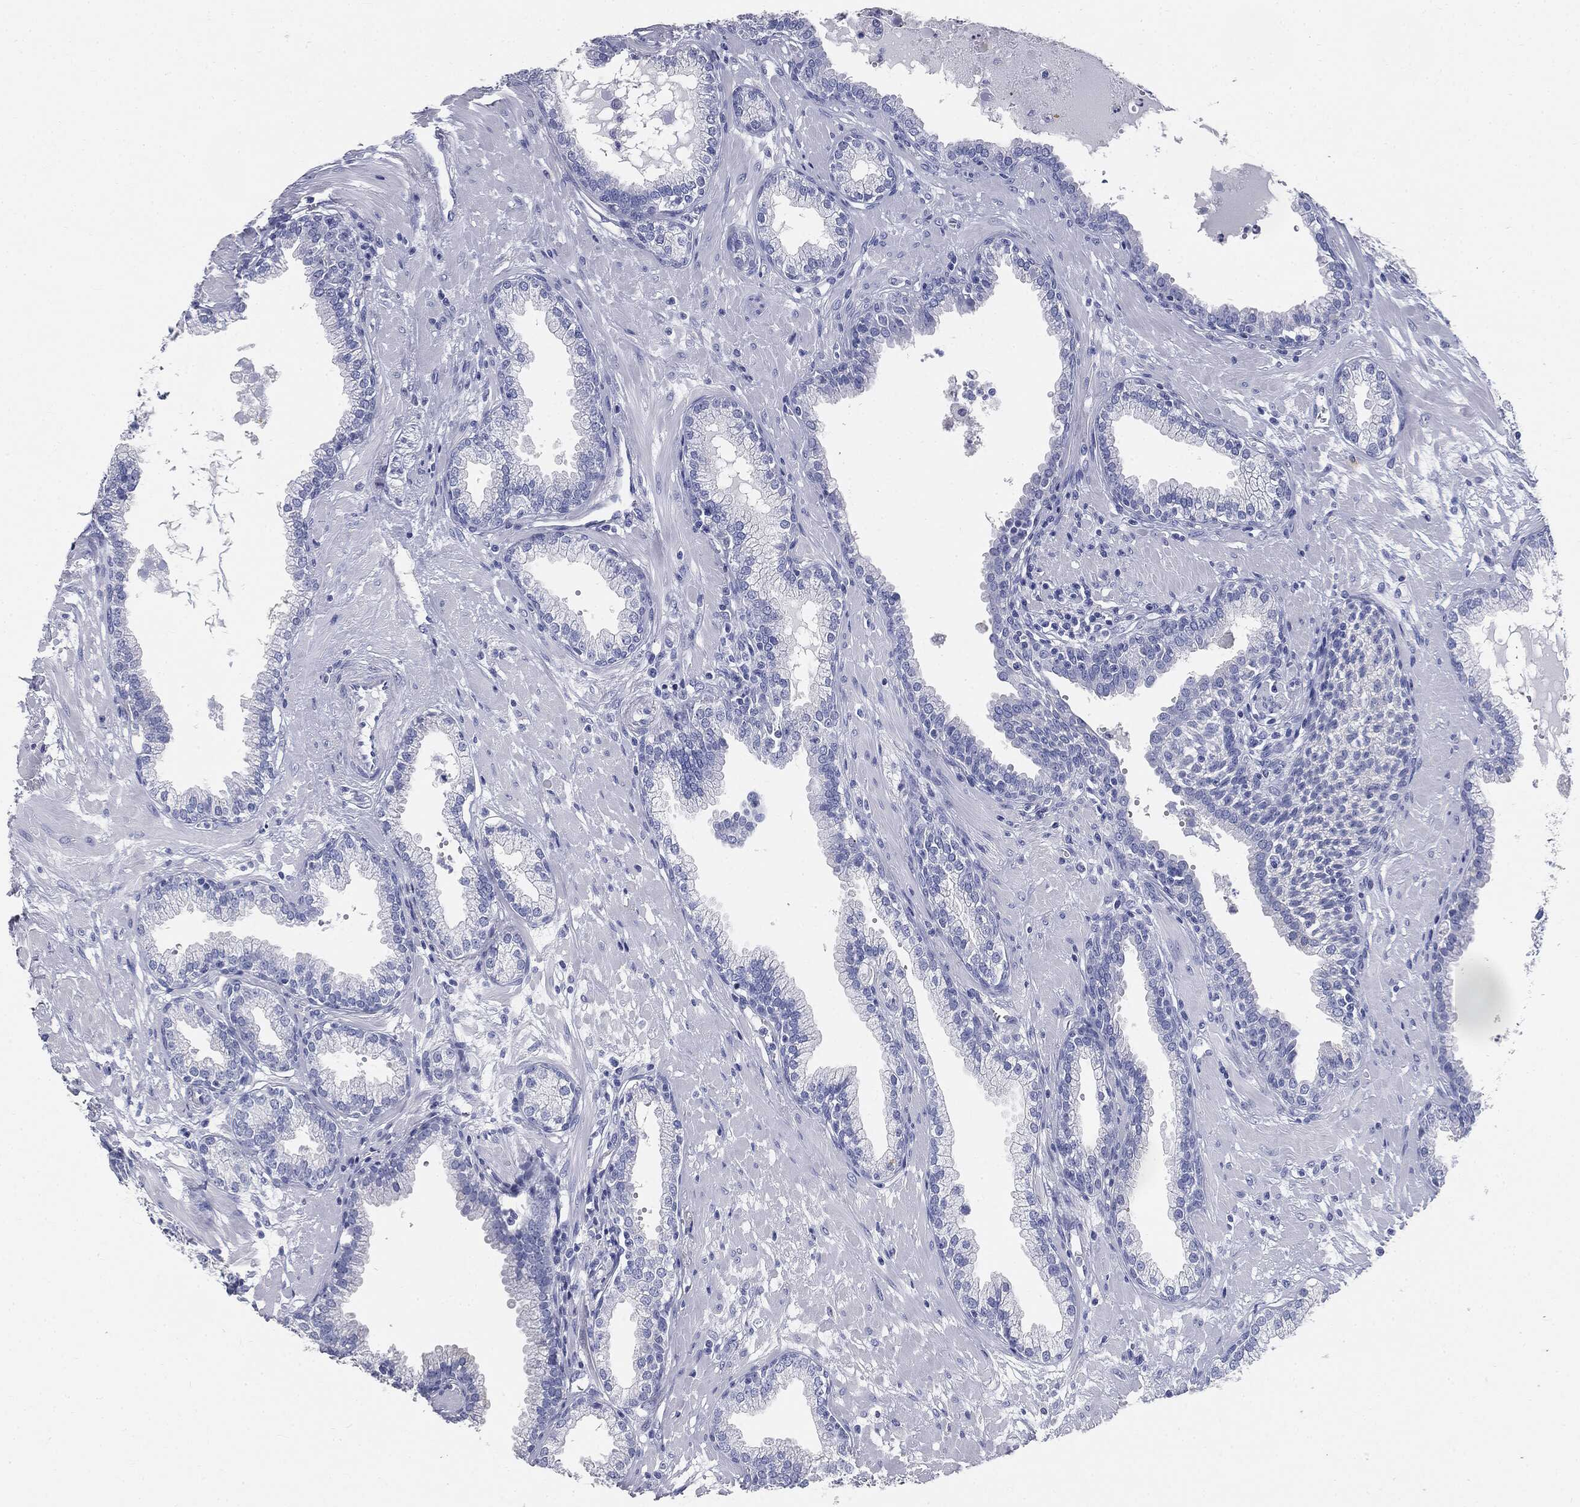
{"staining": {"intensity": "negative", "quantity": "none", "location": "none"}, "tissue": "prostate", "cell_type": "Glandular cells", "image_type": "normal", "snomed": [{"axis": "morphology", "description": "Normal tissue, NOS"}, {"axis": "topography", "description": "Prostate"}], "caption": "IHC micrograph of benign human prostate stained for a protein (brown), which displays no positivity in glandular cells. (DAB (3,3'-diaminobenzidine) IHC, high magnification).", "gene": "CUZD1", "patient": {"sex": "male", "age": 64}}